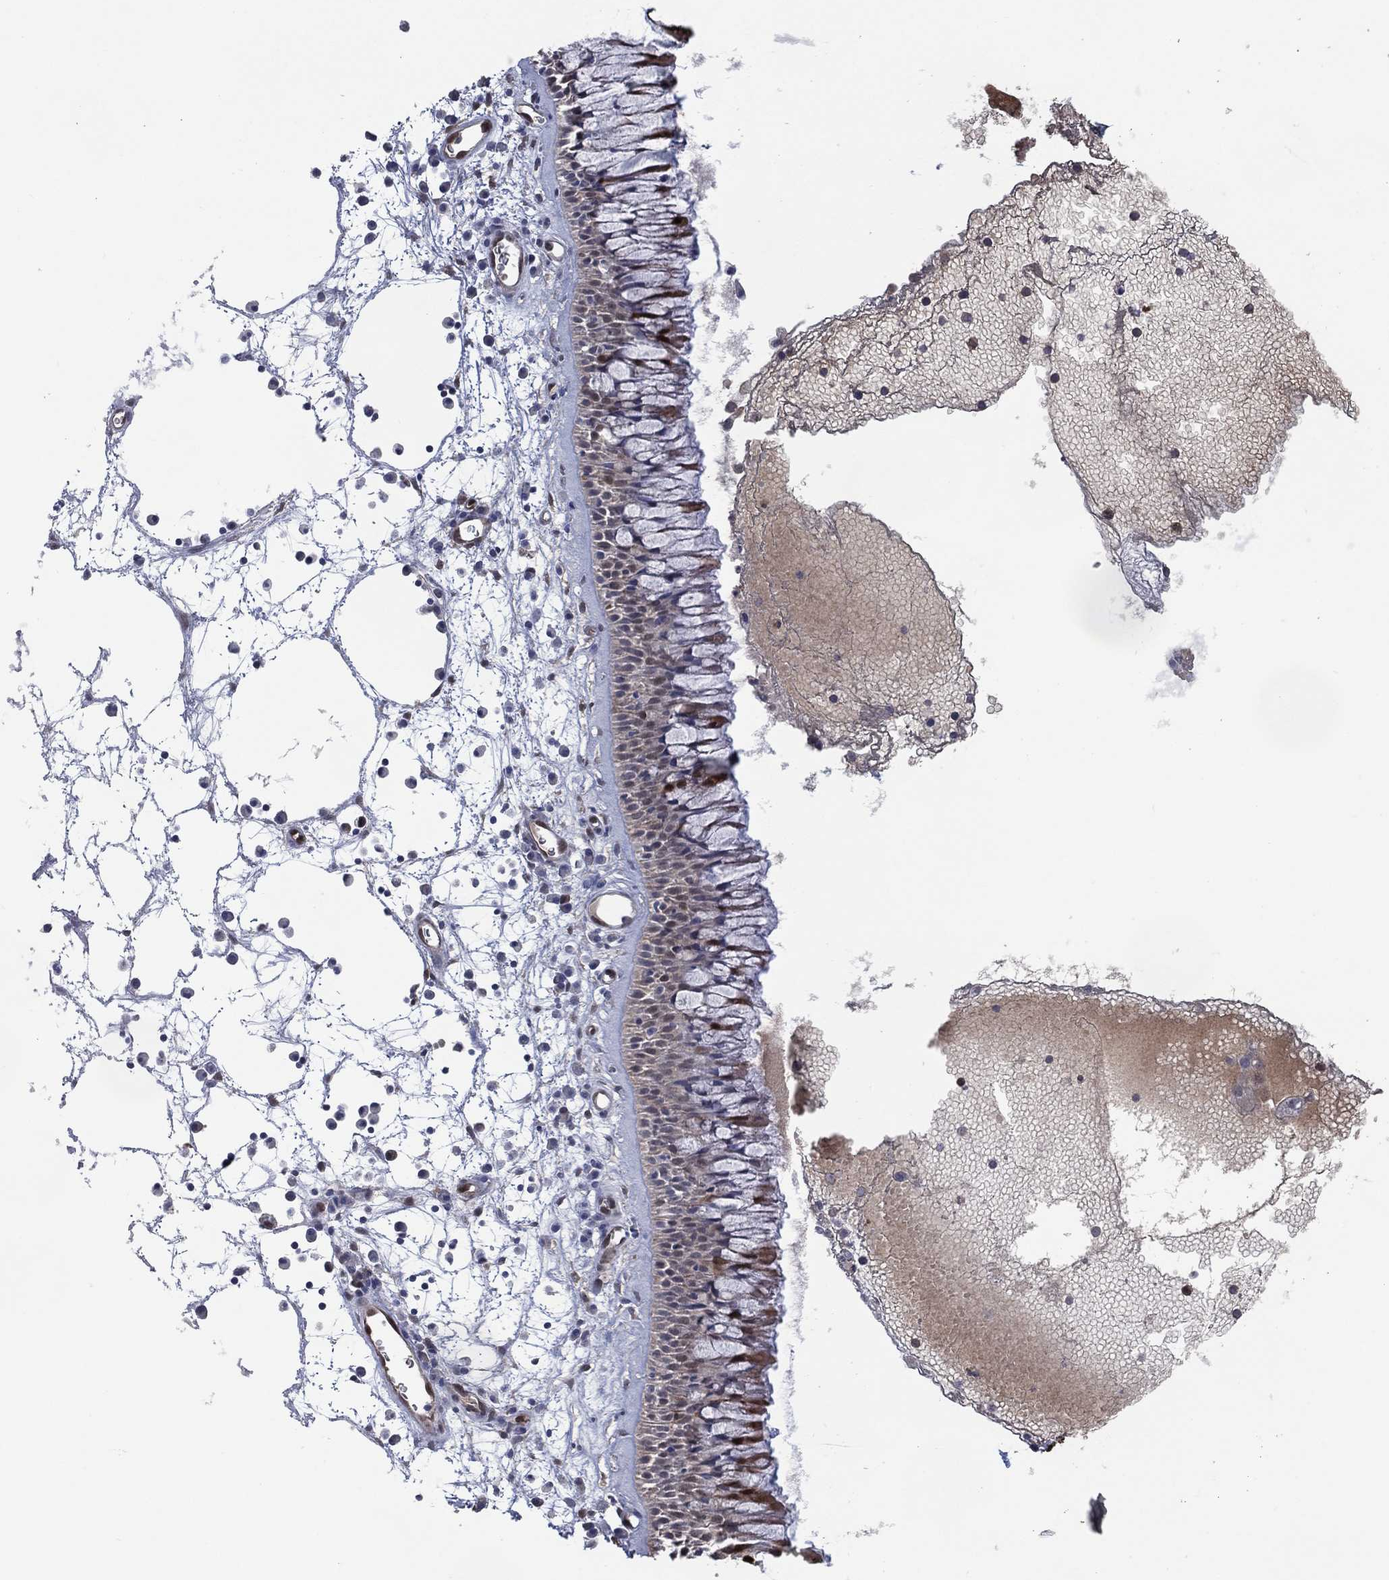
{"staining": {"intensity": "moderate", "quantity": "25%-75%", "location": "cytoplasmic/membranous,nuclear"}, "tissue": "nasopharynx", "cell_type": "Respiratory epithelial cells", "image_type": "normal", "snomed": [{"axis": "morphology", "description": "Normal tissue, NOS"}, {"axis": "topography", "description": "Nasopharynx"}], "caption": "A brown stain labels moderate cytoplasmic/membranous,nuclear positivity of a protein in respiratory epithelial cells of normal human nasopharynx. The staining was performed using DAB (3,3'-diaminobenzidine) to visualize the protein expression in brown, while the nuclei were stained in blue with hematoxylin (Magnification: 20x).", "gene": "AK1", "patient": {"sex": "male", "age": 69}}